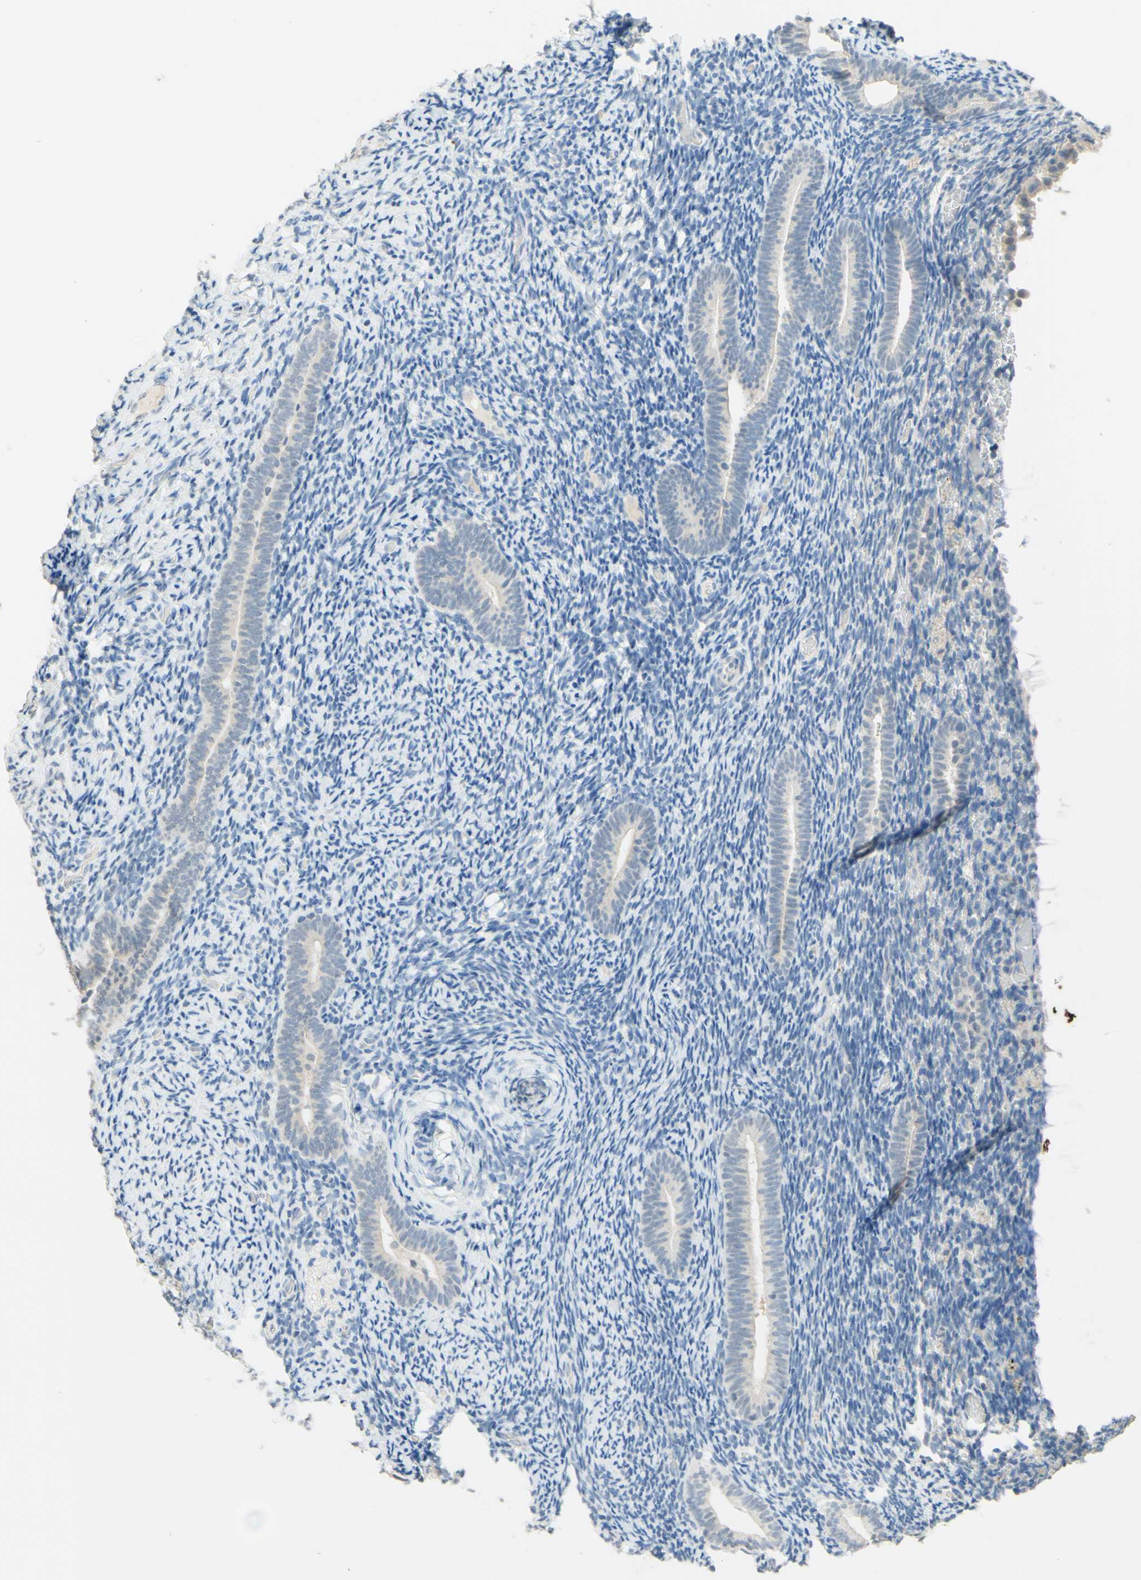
{"staining": {"intensity": "negative", "quantity": "none", "location": "none"}, "tissue": "endometrium", "cell_type": "Cells in endometrial stroma", "image_type": "normal", "snomed": [{"axis": "morphology", "description": "Normal tissue, NOS"}, {"axis": "topography", "description": "Endometrium"}], "caption": "DAB (3,3'-diaminobenzidine) immunohistochemical staining of normal endometrium exhibits no significant staining in cells in endometrial stroma.", "gene": "MAG", "patient": {"sex": "female", "age": 51}}